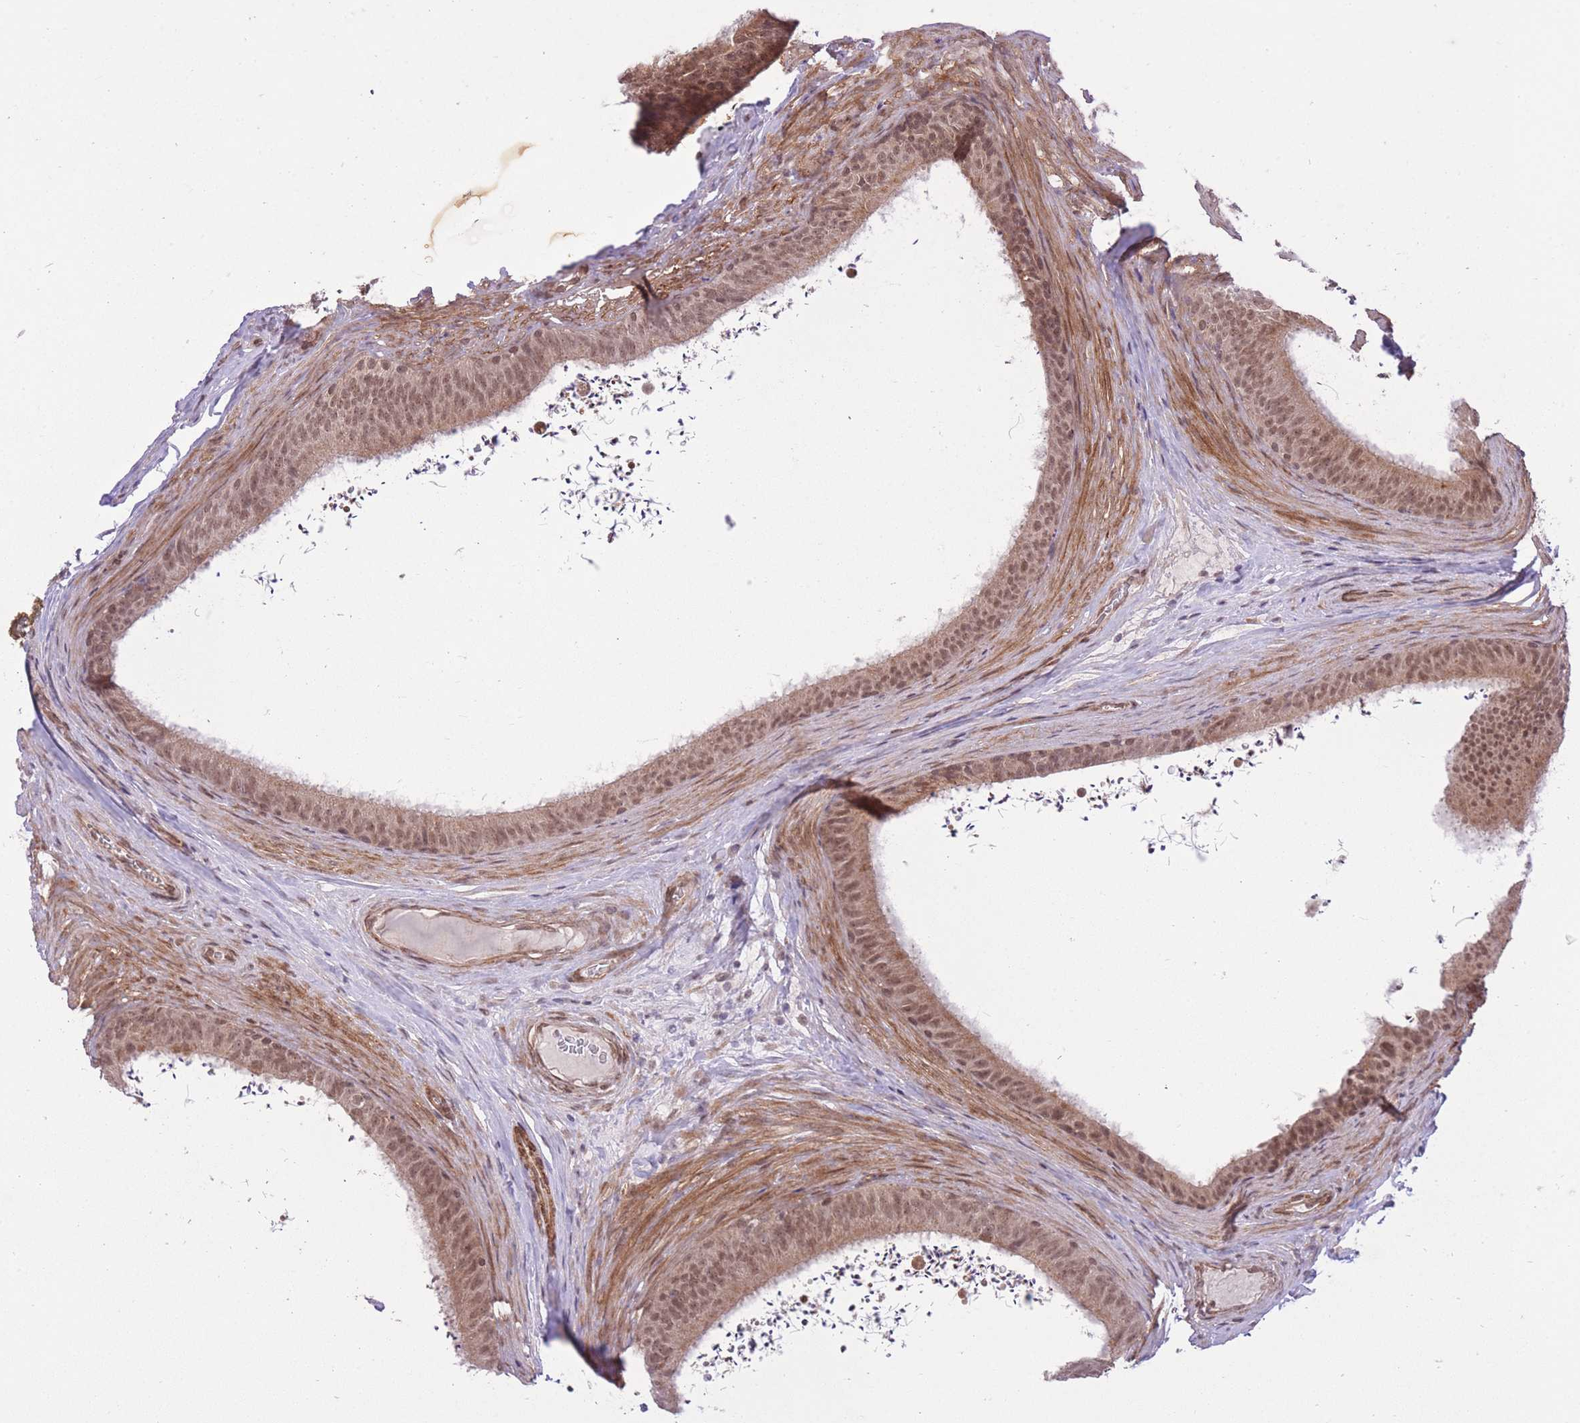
{"staining": {"intensity": "moderate", "quantity": ">75%", "location": "cytoplasmic/membranous,nuclear"}, "tissue": "epididymis", "cell_type": "Glandular cells", "image_type": "normal", "snomed": [{"axis": "morphology", "description": "Normal tissue, NOS"}, {"axis": "topography", "description": "Testis"}, {"axis": "topography", "description": "Epididymis"}], "caption": "About >75% of glandular cells in unremarkable epididymis reveal moderate cytoplasmic/membranous,nuclear protein staining as visualized by brown immunohistochemical staining.", "gene": "ELOA2", "patient": {"sex": "male", "age": 41}}